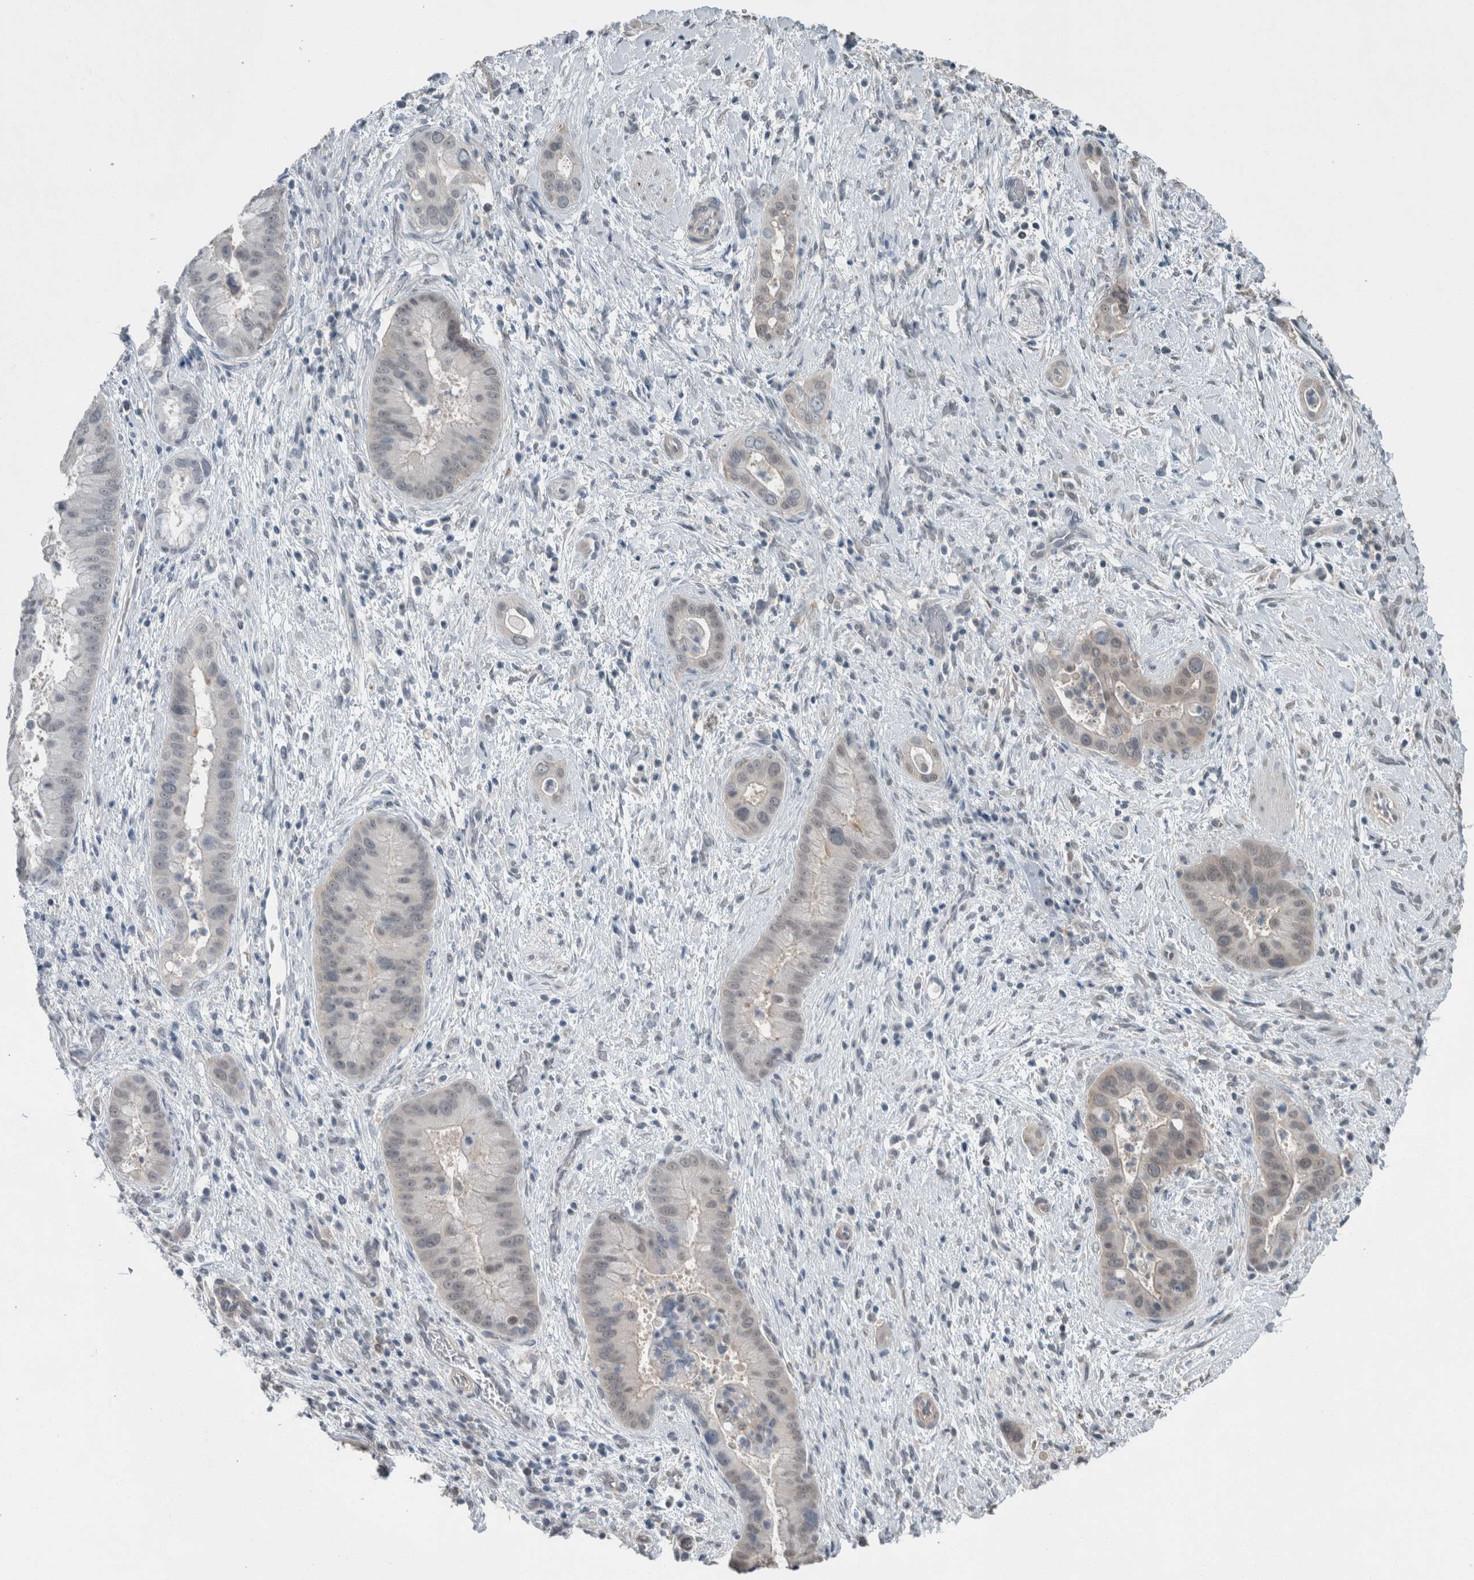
{"staining": {"intensity": "weak", "quantity": "25%-75%", "location": "cytoplasmic/membranous,nuclear"}, "tissue": "liver cancer", "cell_type": "Tumor cells", "image_type": "cancer", "snomed": [{"axis": "morphology", "description": "Cholangiocarcinoma"}, {"axis": "topography", "description": "Liver"}], "caption": "Human liver cholangiocarcinoma stained with a brown dye exhibits weak cytoplasmic/membranous and nuclear positive staining in approximately 25%-75% of tumor cells.", "gene": "MYO1E", "patient": {"sex": "female", "age": 54}}